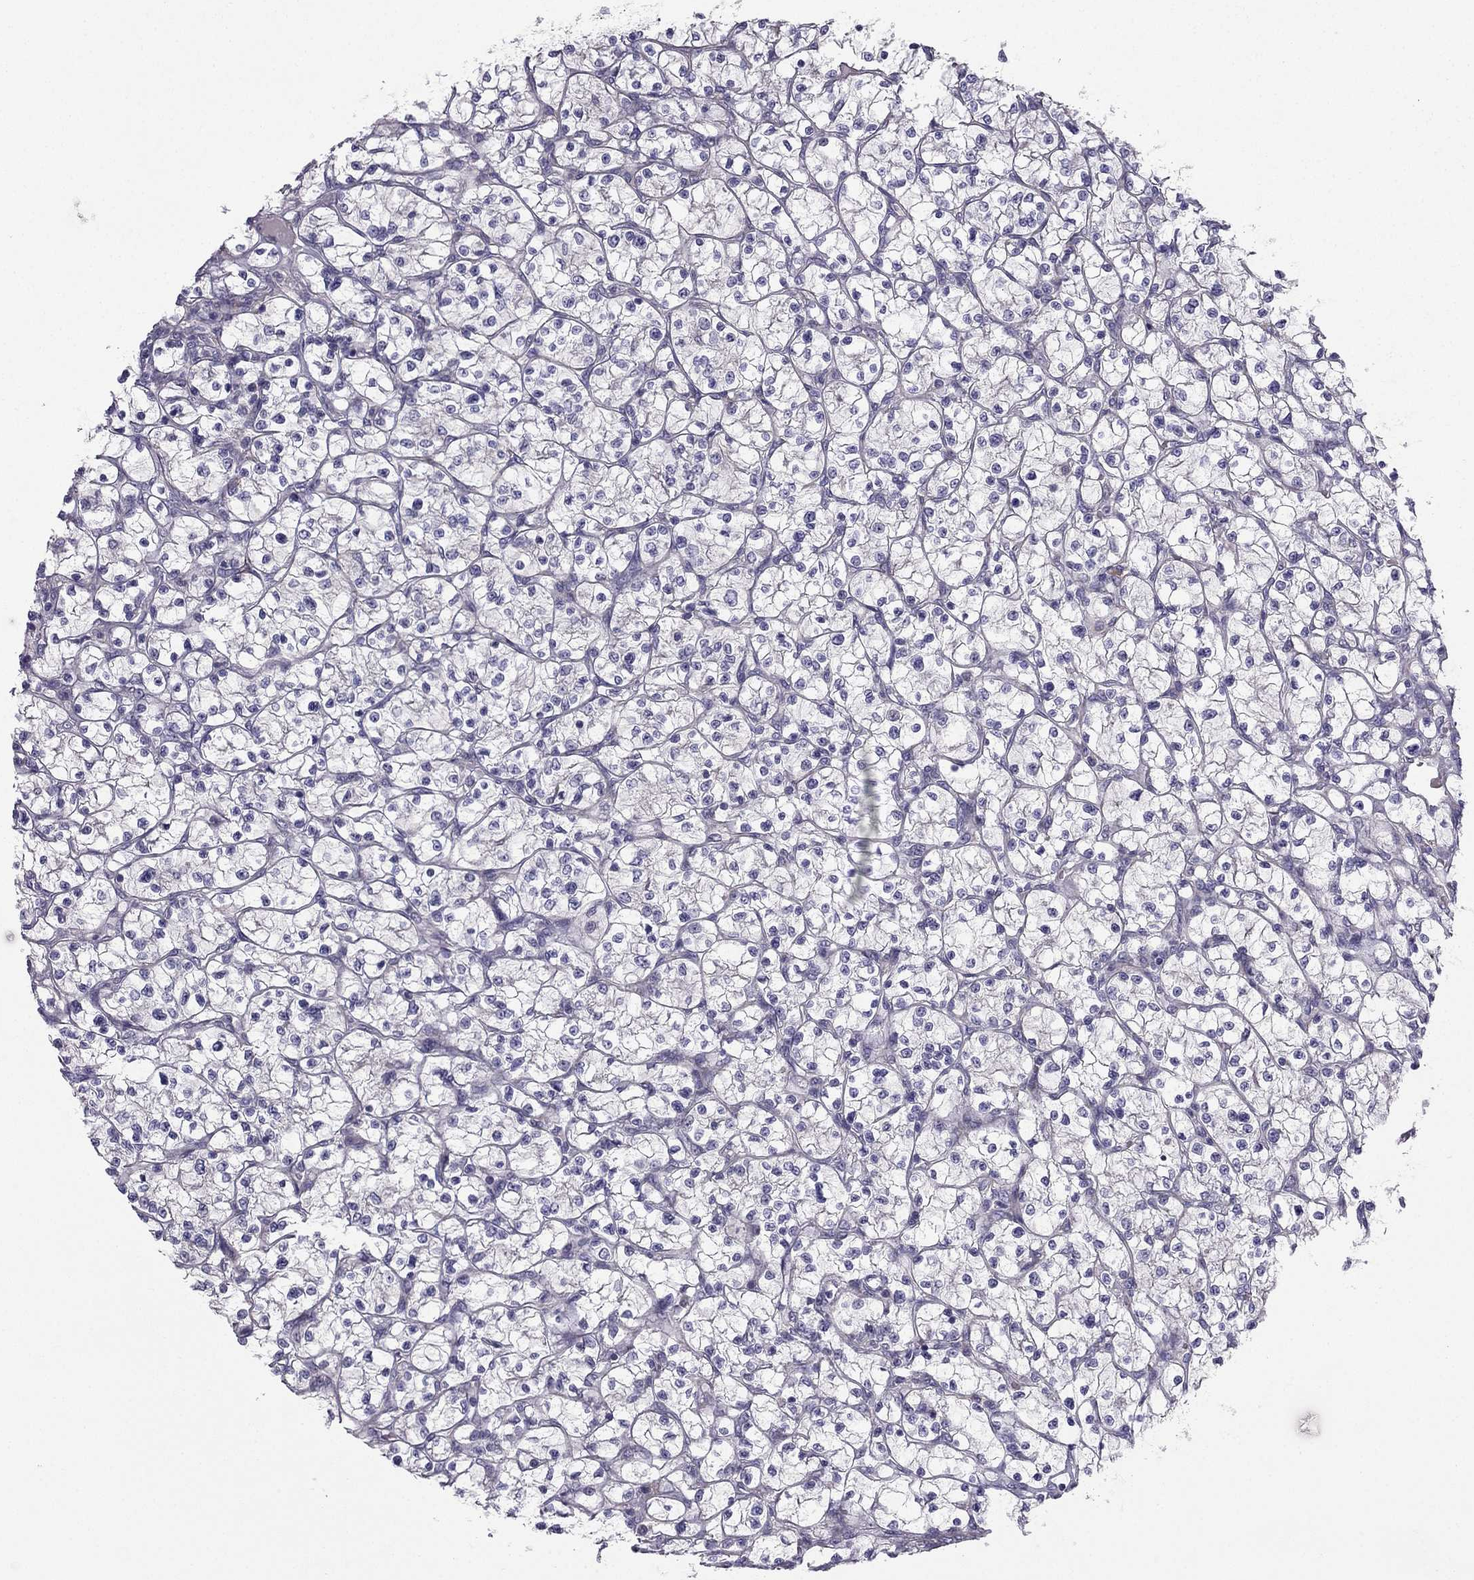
{"staining": {"intensity": "negative", "quantity": "none", "location": "none"}, "tissue": "renal cancer", "cell_type": "Tumor cells", "image_type": "cancer", "snomed": [{"axis": "morphology", "description": "Adenocarcinoma, NOS"}, {"axis": "topography", "description": "Kidney"}], "caption": "This is an IHC micrograph of human renal cancer (adenocarcinoma). There is no staining in tumor cells.", "gene": "ENOX1", "patient": {"sex": "female", "age": 64}}